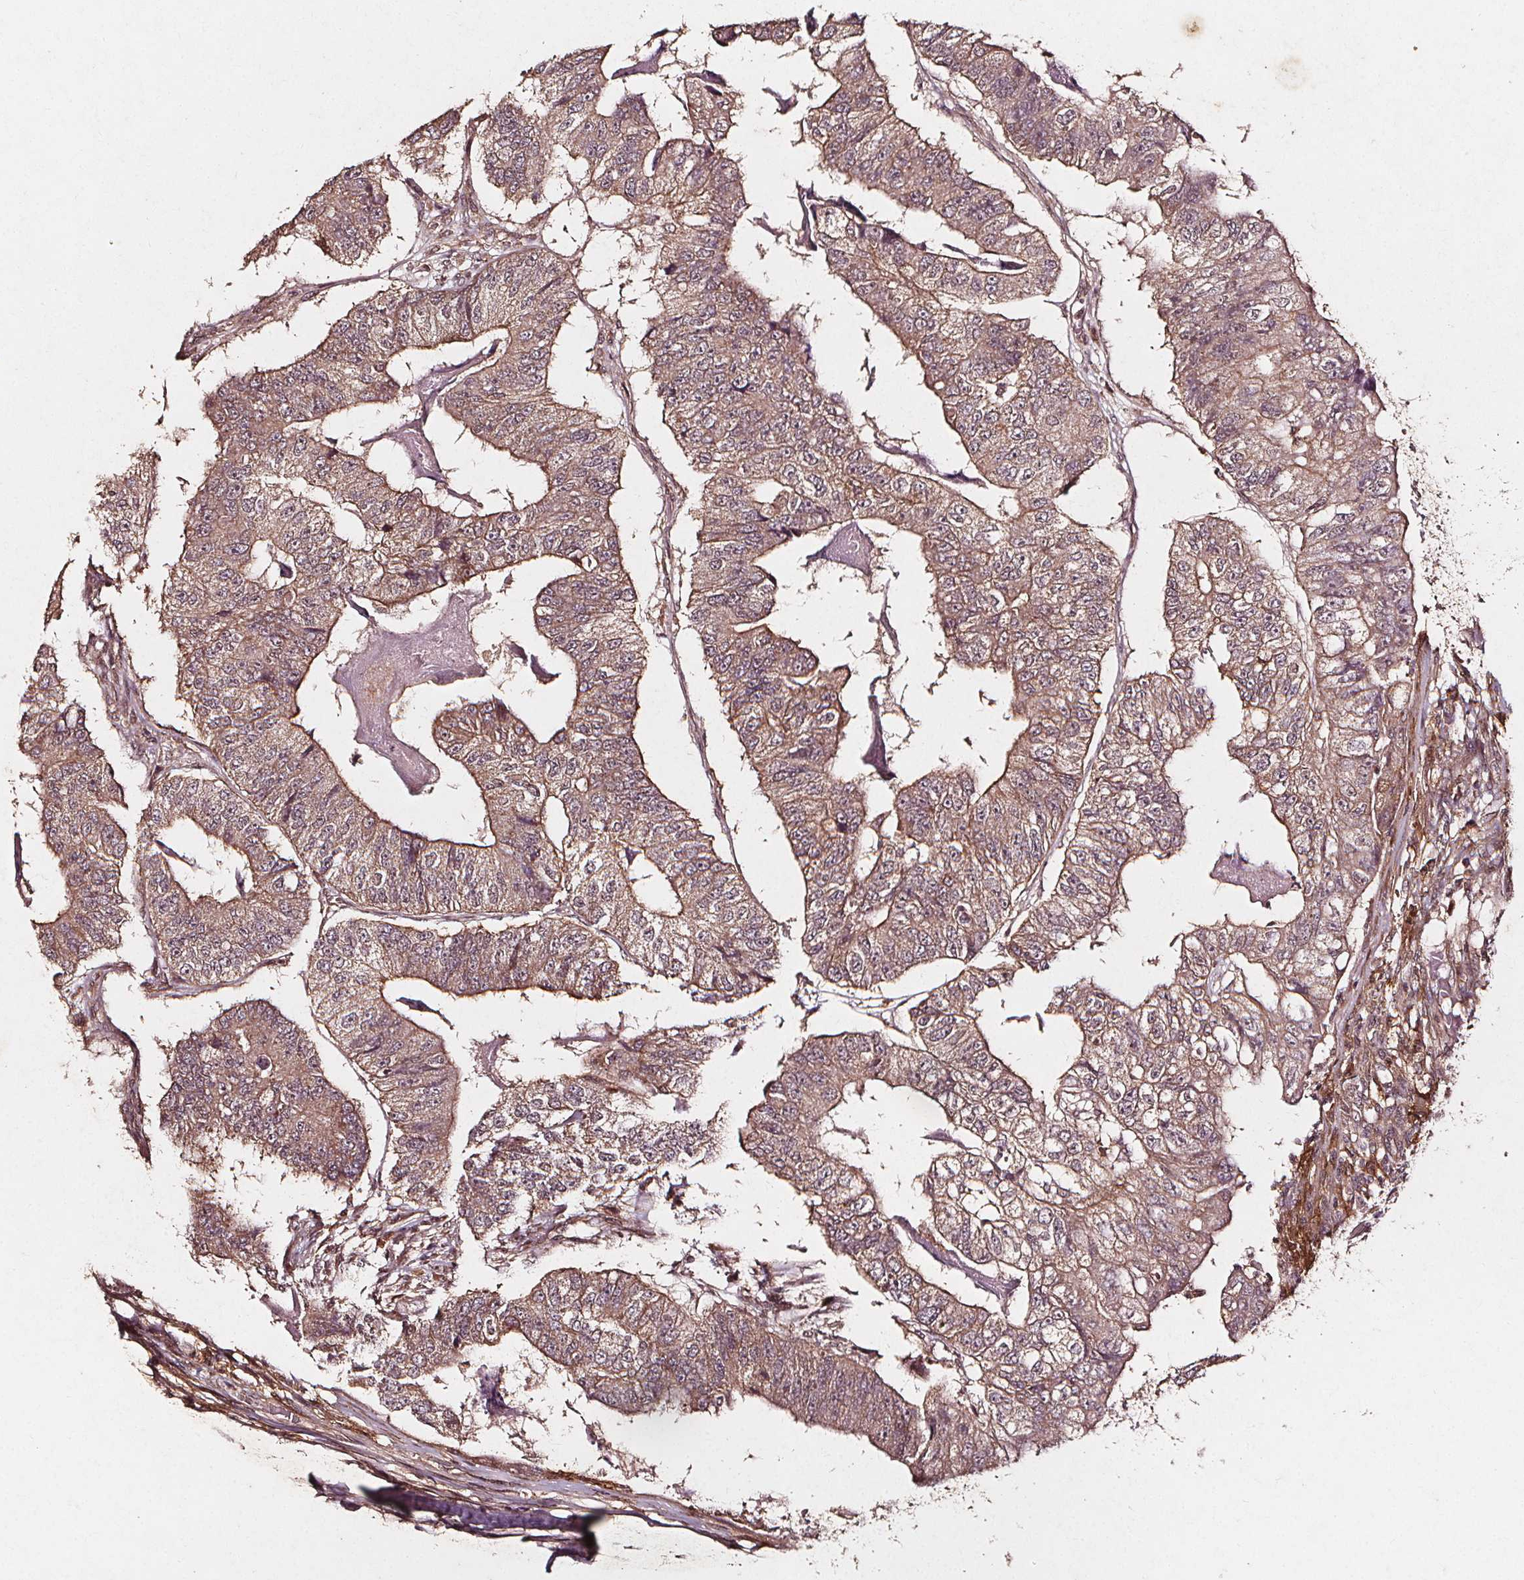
{"staining": {"intensity": "moderate", "quantity": ">75%", "location": "cytoplasmic/membranous"}, "tissue": "colorectal cancer", "cell_type": "Tumor cells", "image_type": "cancer", "snomed": [{"axis": "morphology", "description": "Adenocarcinoma, NOS"}, {"axis": "topography", "description": "Colon"}], "caption": "An immunohistochemistry (IHC) histopathology image of neoplastic tissue is shown. Protein staining in brown labels moderate cytoplasmic/membranous positivity in colorectal adenocarcinoma within tumor cells.", "gene": "ABCA1", "patient": {"sex": "female", "age": 67}}